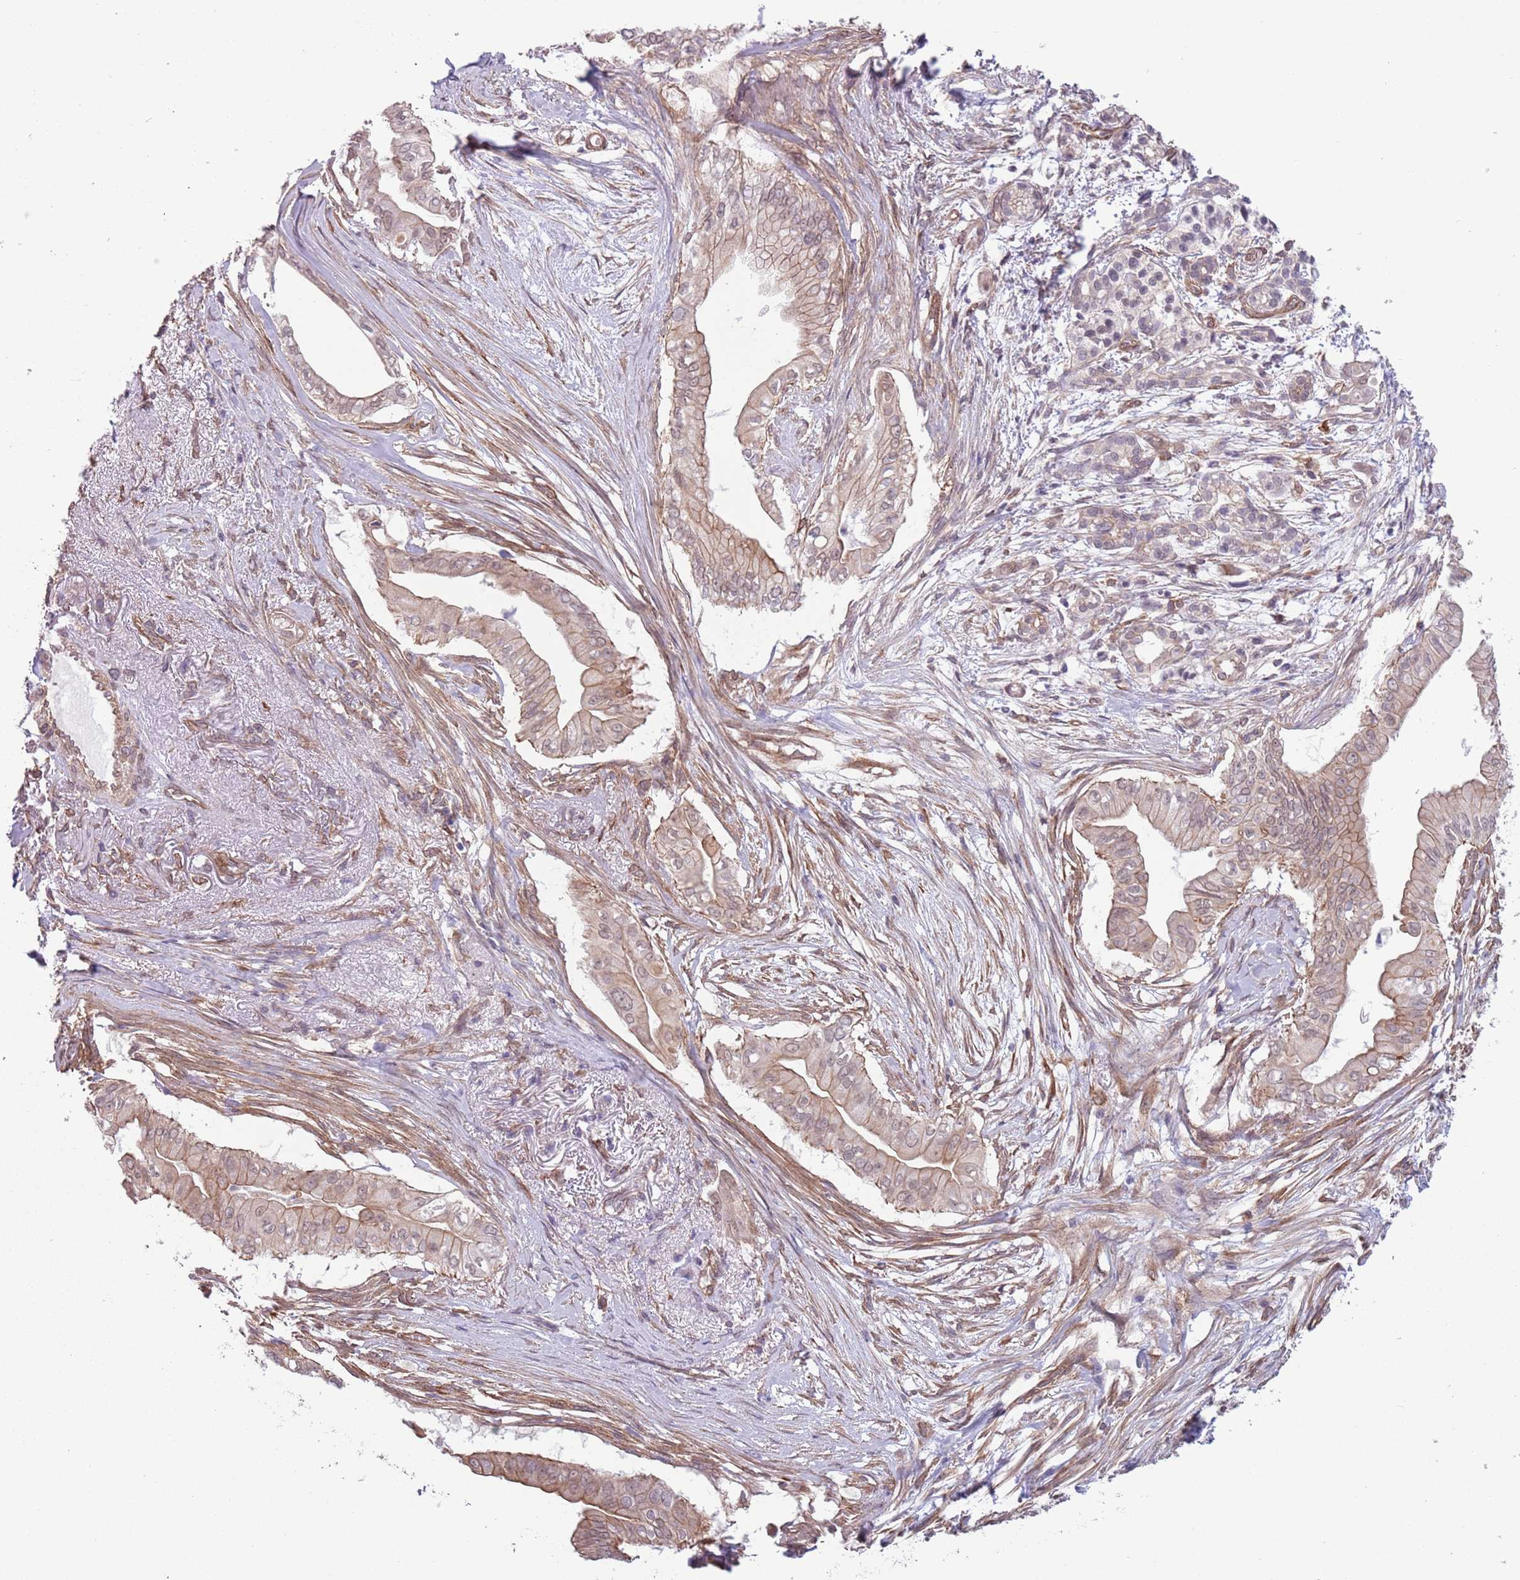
{"staining": {"intensity": "moderate", "quantity": "25%-75%", "location": "cytoplasmic/membranous"}, "tissue": "pancreatic cancer", "cell_type": "Tumor cells", "image_type": "cancer", "snomed": [{"axis": "morphology", "description": "Adenocarcinoma, NOS"}, {"axis": "topography", "description": "Pancreas"}], "caption": "IHC histopathology image of pancreatic adenocarcinoma stained for a protein (brown), which reveals medium levels of moderate cytoplasmic/membranous staining in approximately 25%-75% of tumor cells.", "gene": "CREBZF", "patient": {"sex": "male", "age": 71}}